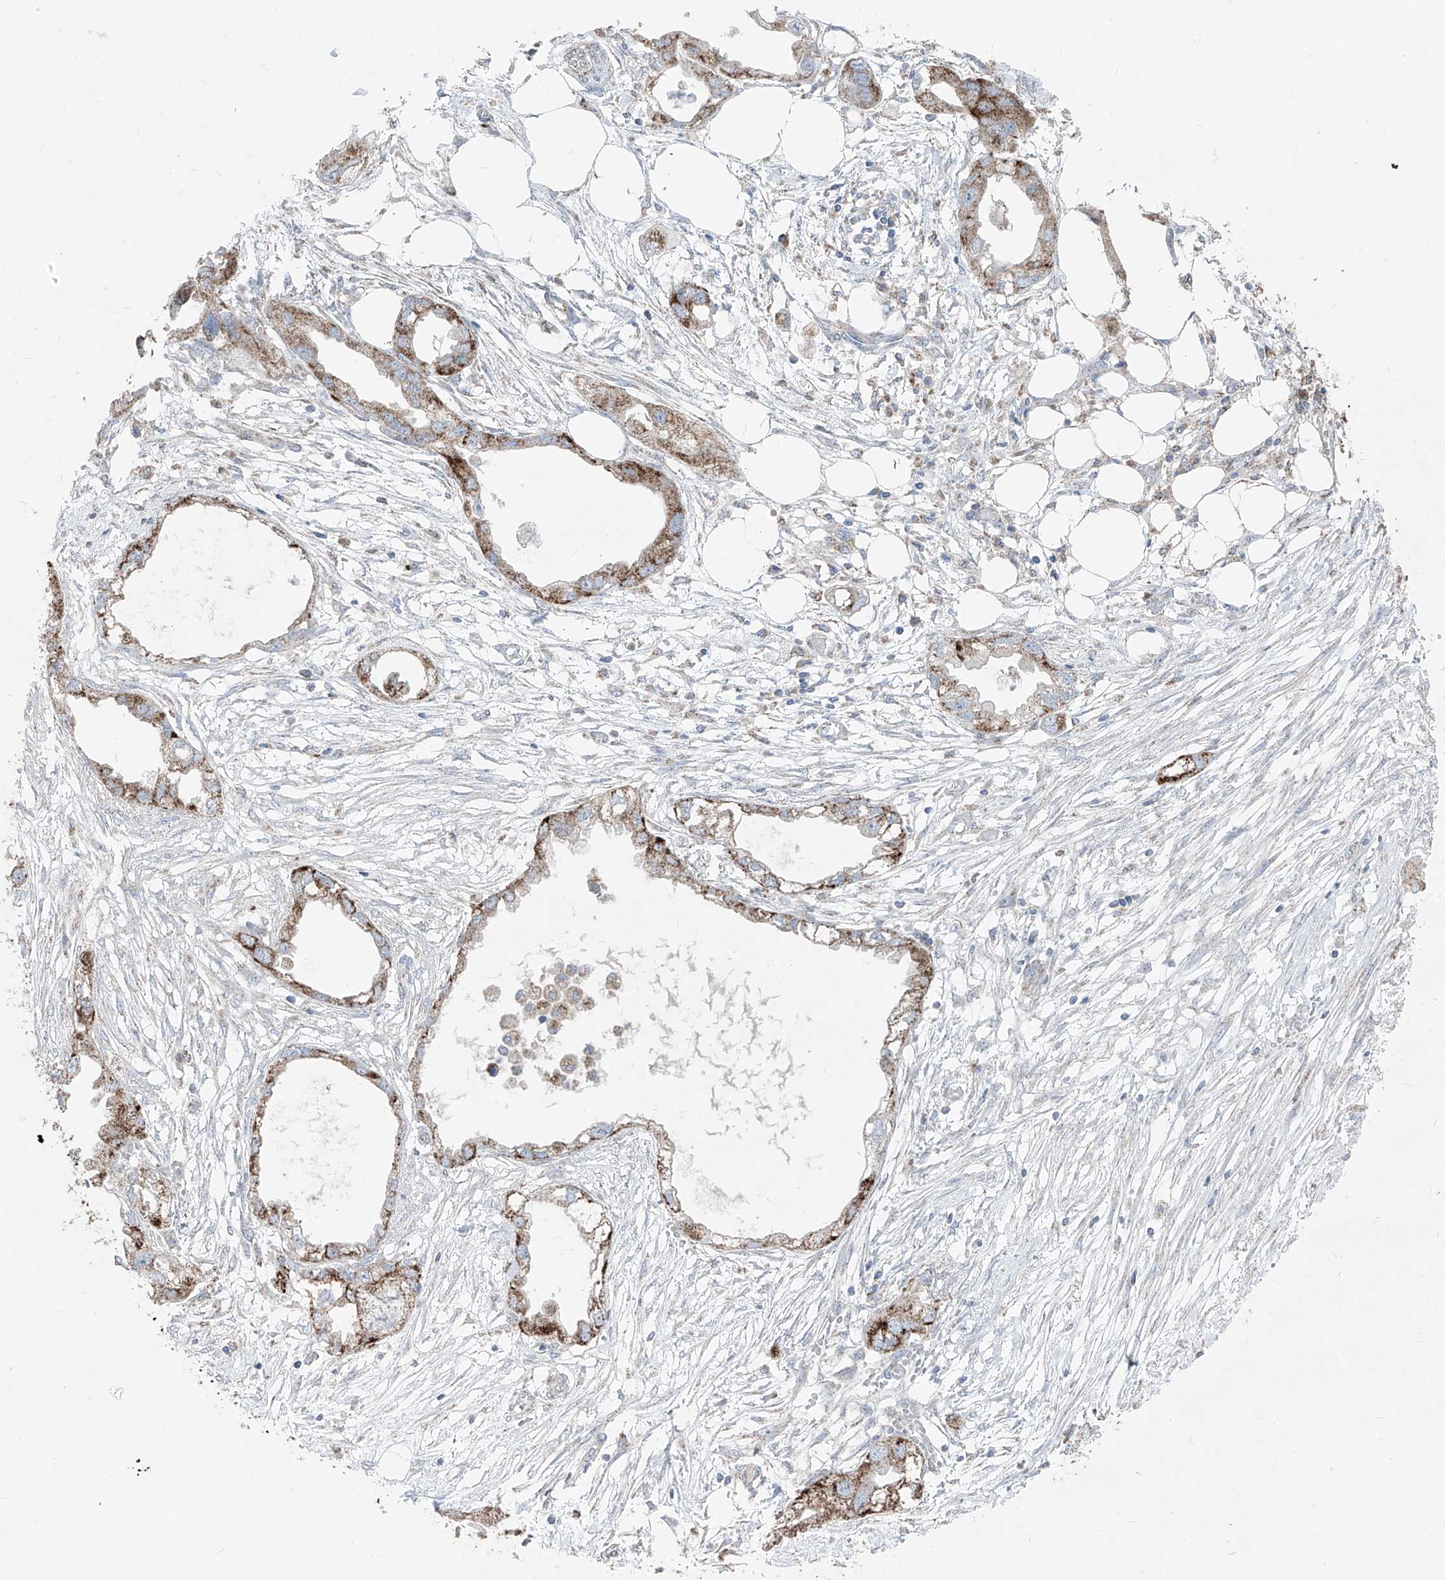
{"staining": {"intensity": "strong", "quantity": "25%-75%", "location": "cytoplasmic/membranous"}, "tissue": "endometrial cancer", "cell_type": "Tumor cells", "image_type": "cancer", "snomed": [{"axis": "morphology", "description": "Adenocarcinoma, NOS"}, {"axis": "morphology", "description": "Adenocarcinoma, metastatic, NOS"}, {"axis": "topography", "description": "Adipose tissue"}, {"axis": "topography", "description": "Endometrium"}], "caption": "Immunohistochemistry staining of endometrial adenocarcinoma, which shows high levels of strong cytoplasmic/membranous staining in about 25%-75% of tumor cells indicating strong cytoplasmic/membranous protein expression. The staining was performed using DAB (brown) for protein detection and nuclei were counterstained in hematoxylin (blue).", "gene": "ABCD3", "patient": {"sex": "female", "age": 67}}